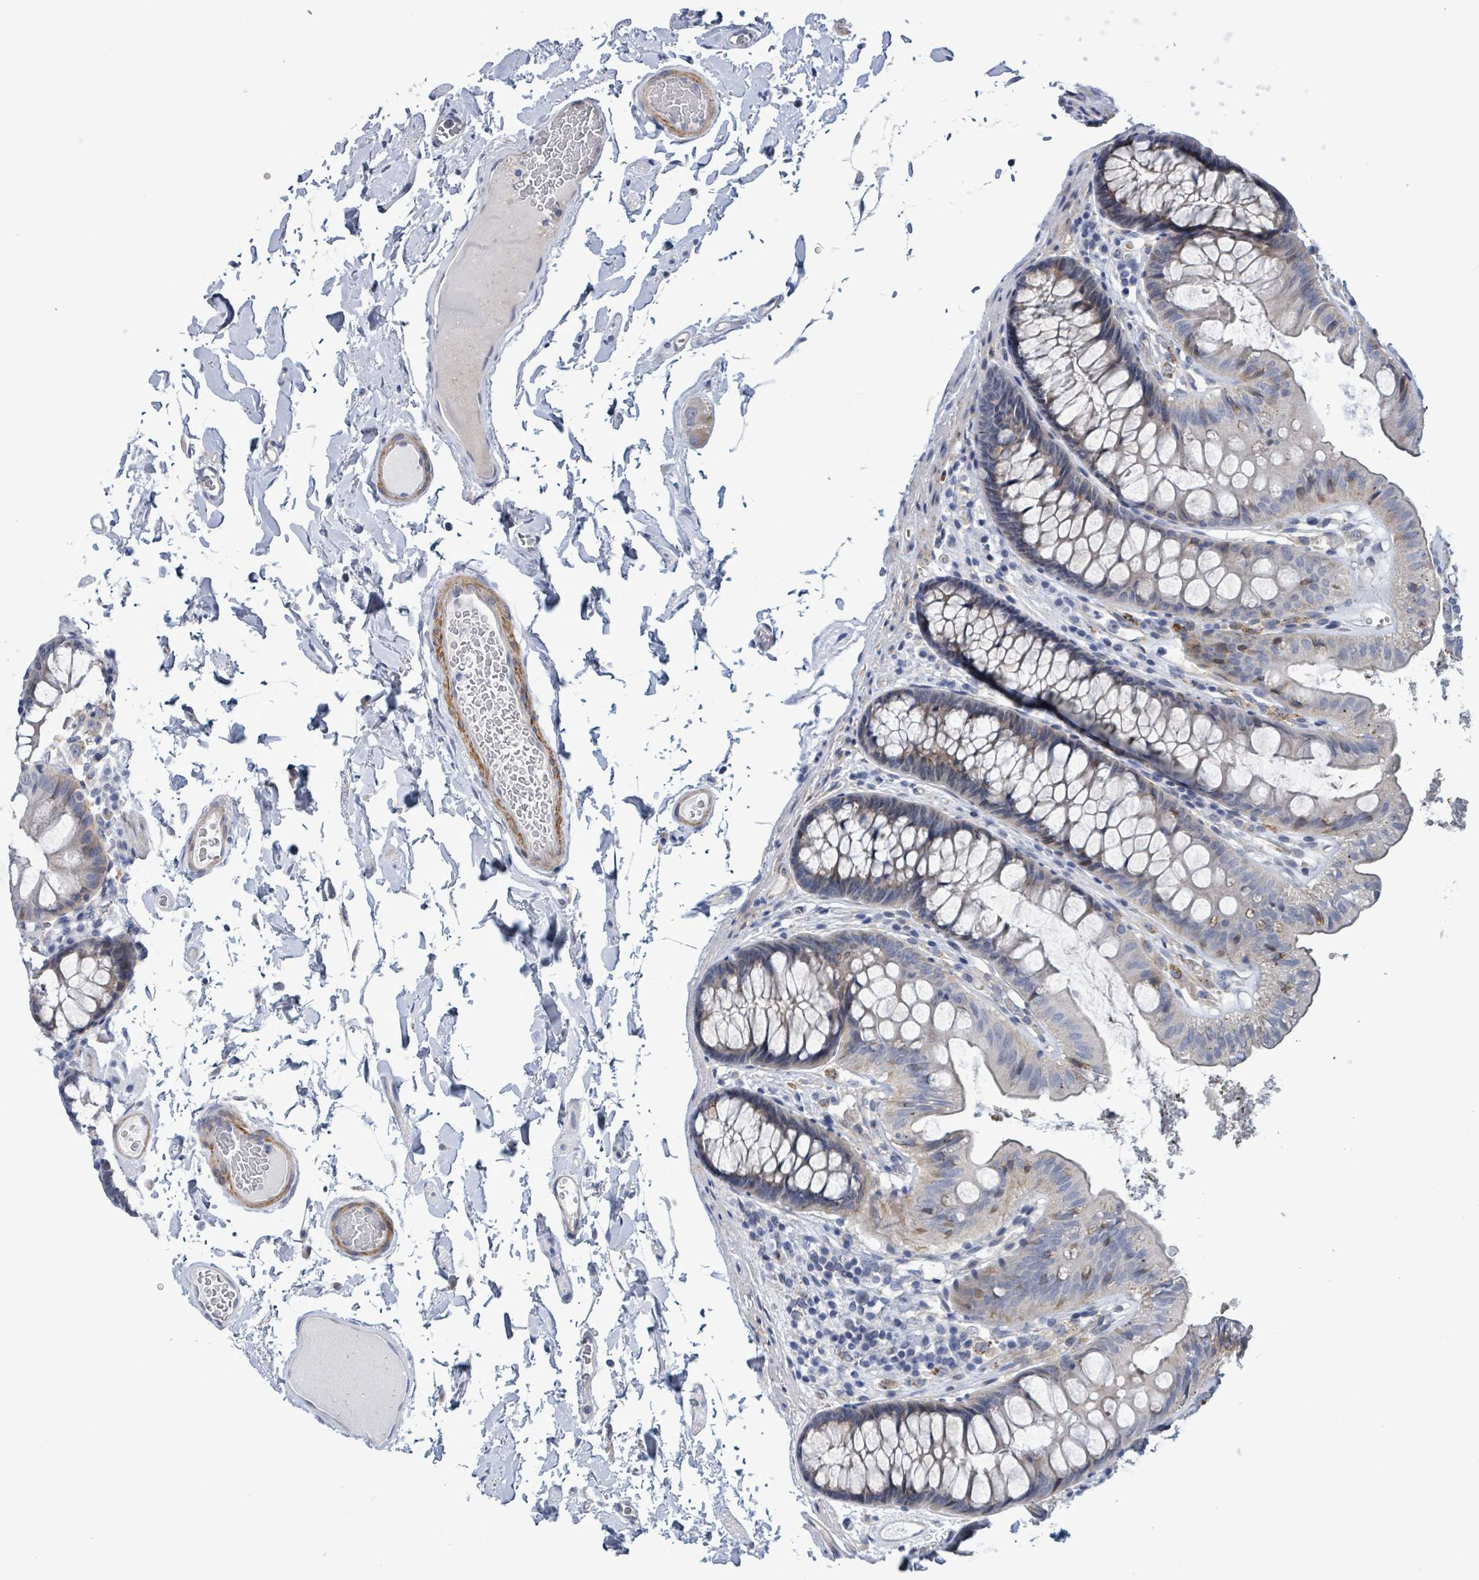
{"staining": {"intensity": "weak", "quantity": "25%-75%", "location": "cytoplasmic/membranous"}, "tissue": "colon", "cell_type": "Endothelial cells", "image_type": "normal", "snomed": [{"axis": "morphology", "description": "Normal tissue, NOS"}, {"axis": "topography", "description": "Colon"}], "caption": "Protein staining of normal colon reveals weak cytoplasmic/membranous staining in about 25%-75% of endothelial cells. (Brightfield microscopy of DAB IHC at high magnification).", "gene": "C9orf152", "patient": {"sex": "male", "age": 84}}